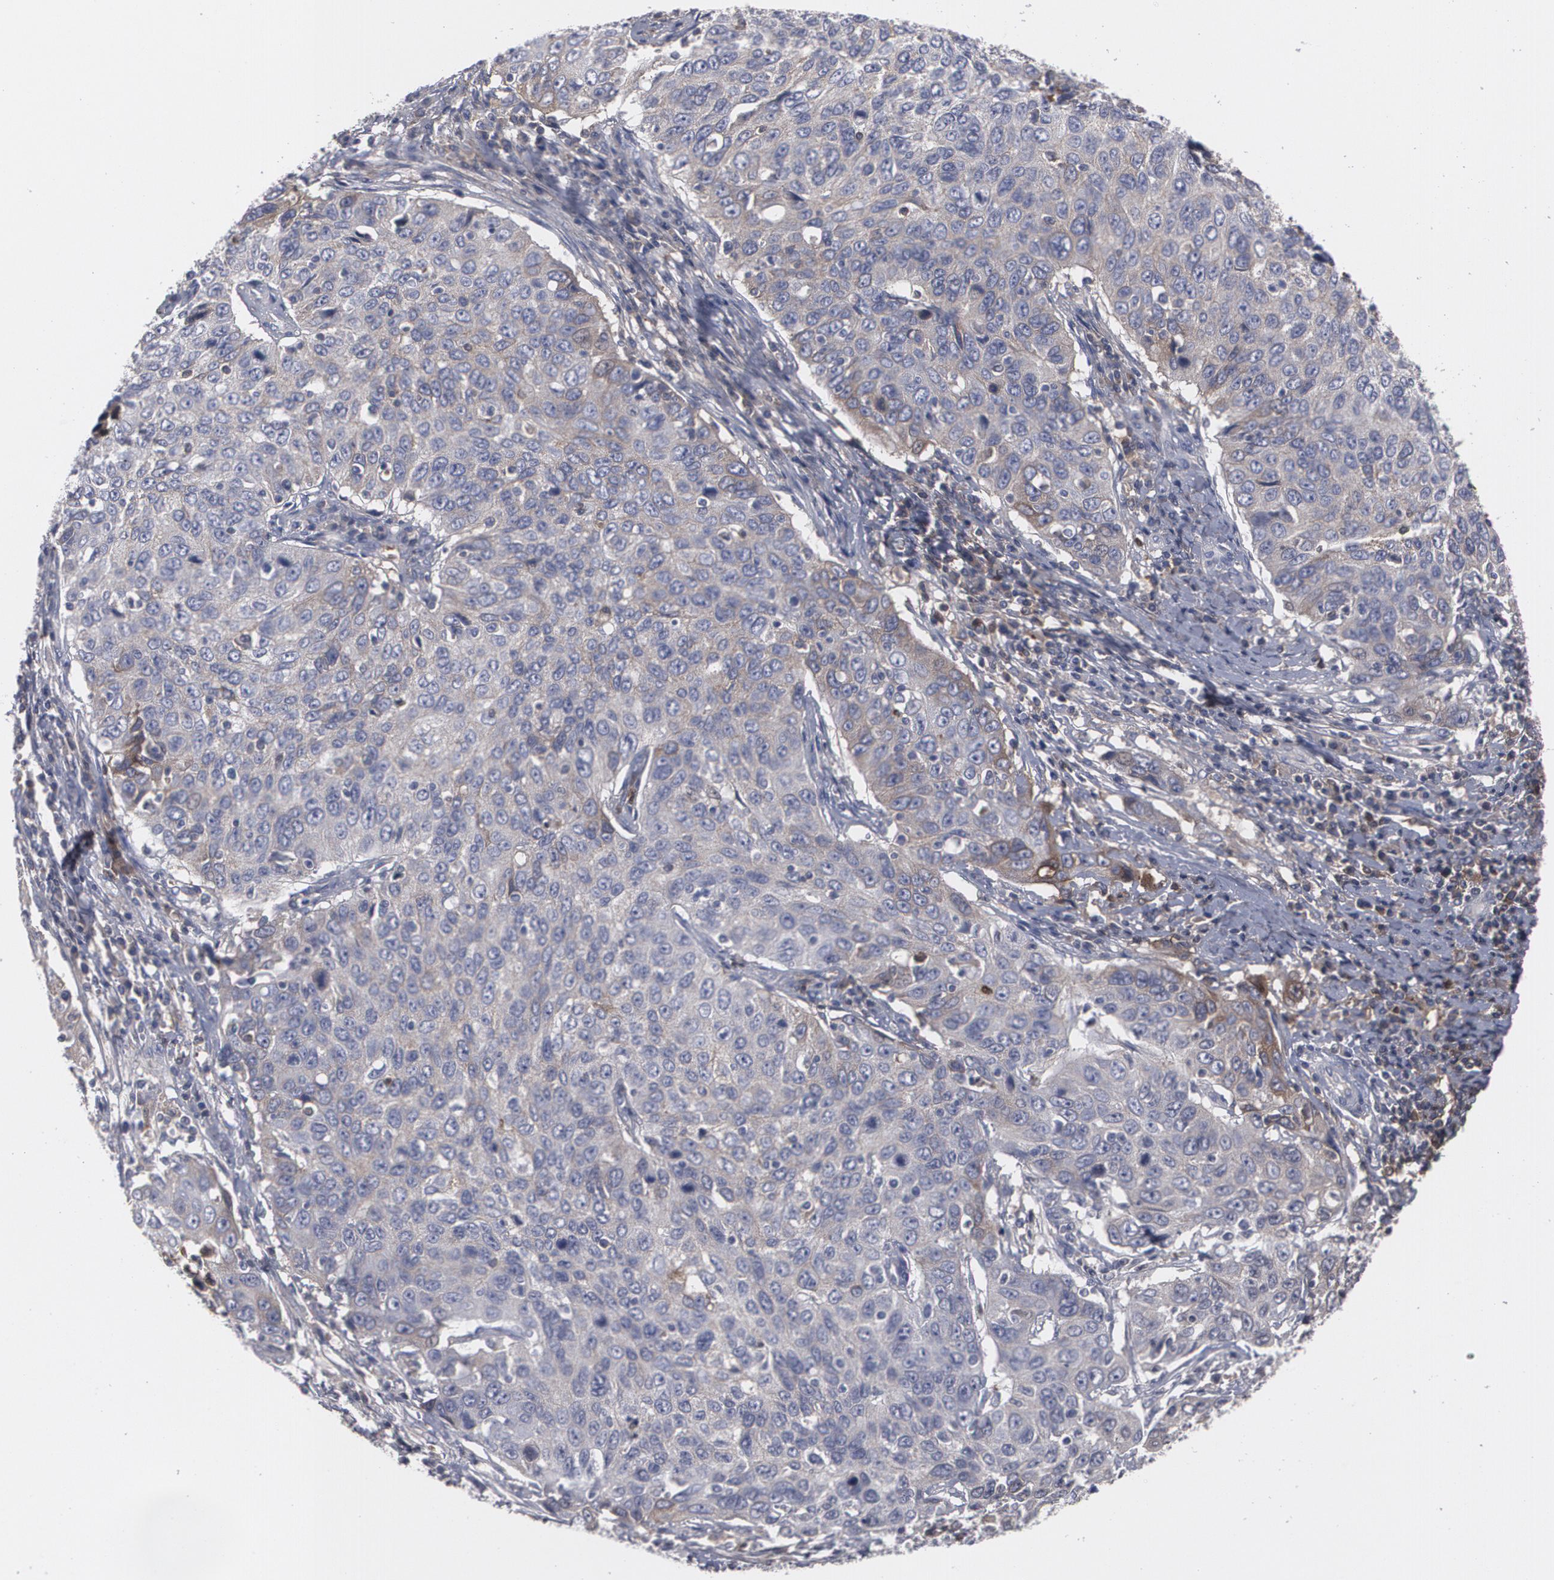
{"staining": {"intensity": "negative", "quantity": "none", "location": "none"}, "tissue": "cervical cancer", "cell_type": "Tumor cells", "image_type": "cancer", "snomed": [{"axis": "morphology", "description": "Squamous cell carcinoma, NOS"}, {"axis": "topography", "description": "Cervix"}], "caption": "This photomicrograph is of cervical cancer (squamous cell carcinoma) stained with IHC to label a protein in brown with the nuclei are counter-stained blue. There is no staining in tumor cells.", "gene": "LRG1", "patient": {"sex": "female", "age": 41}}